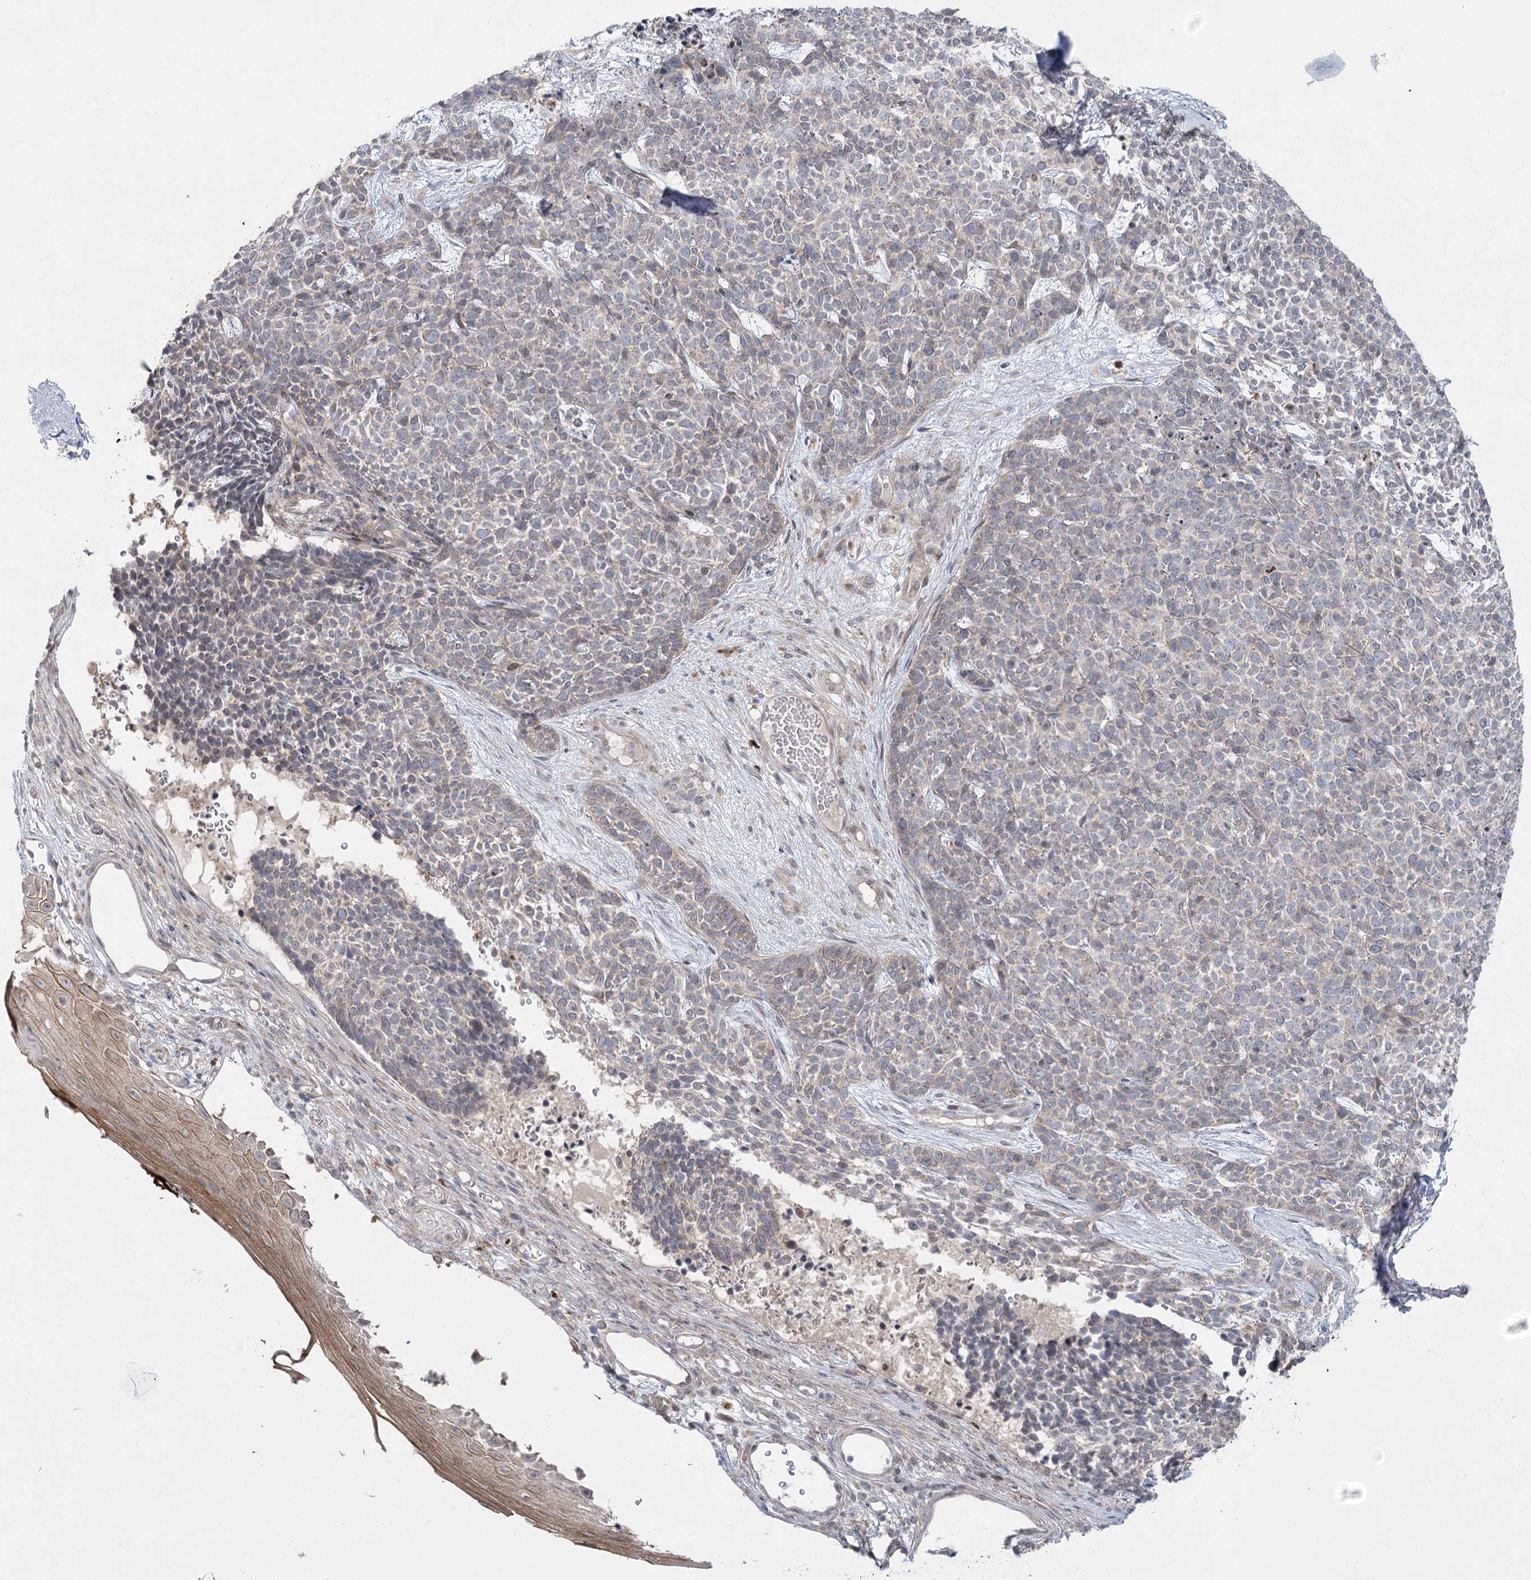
{"staining": {"intensity": "weak", "quantity": "<25%", "location": "cytoplasmic/membranous"}, "tissue": "skin cancer", "cell_type": "Tumor cells", "image_type": "cancer", "snomed": [{"axis": "morphology", "description": "Basal cell carcinoma"}, {"axis": "topography", "description": "Skin"}], "caption": "Basal cell carcinoma (skin) stained for a protein using immunohistochemistry (IHC) exhibits no staining tumor cells.", "gene": "SH3BP5L", "patient": {"sex": "female", "age": 84}}